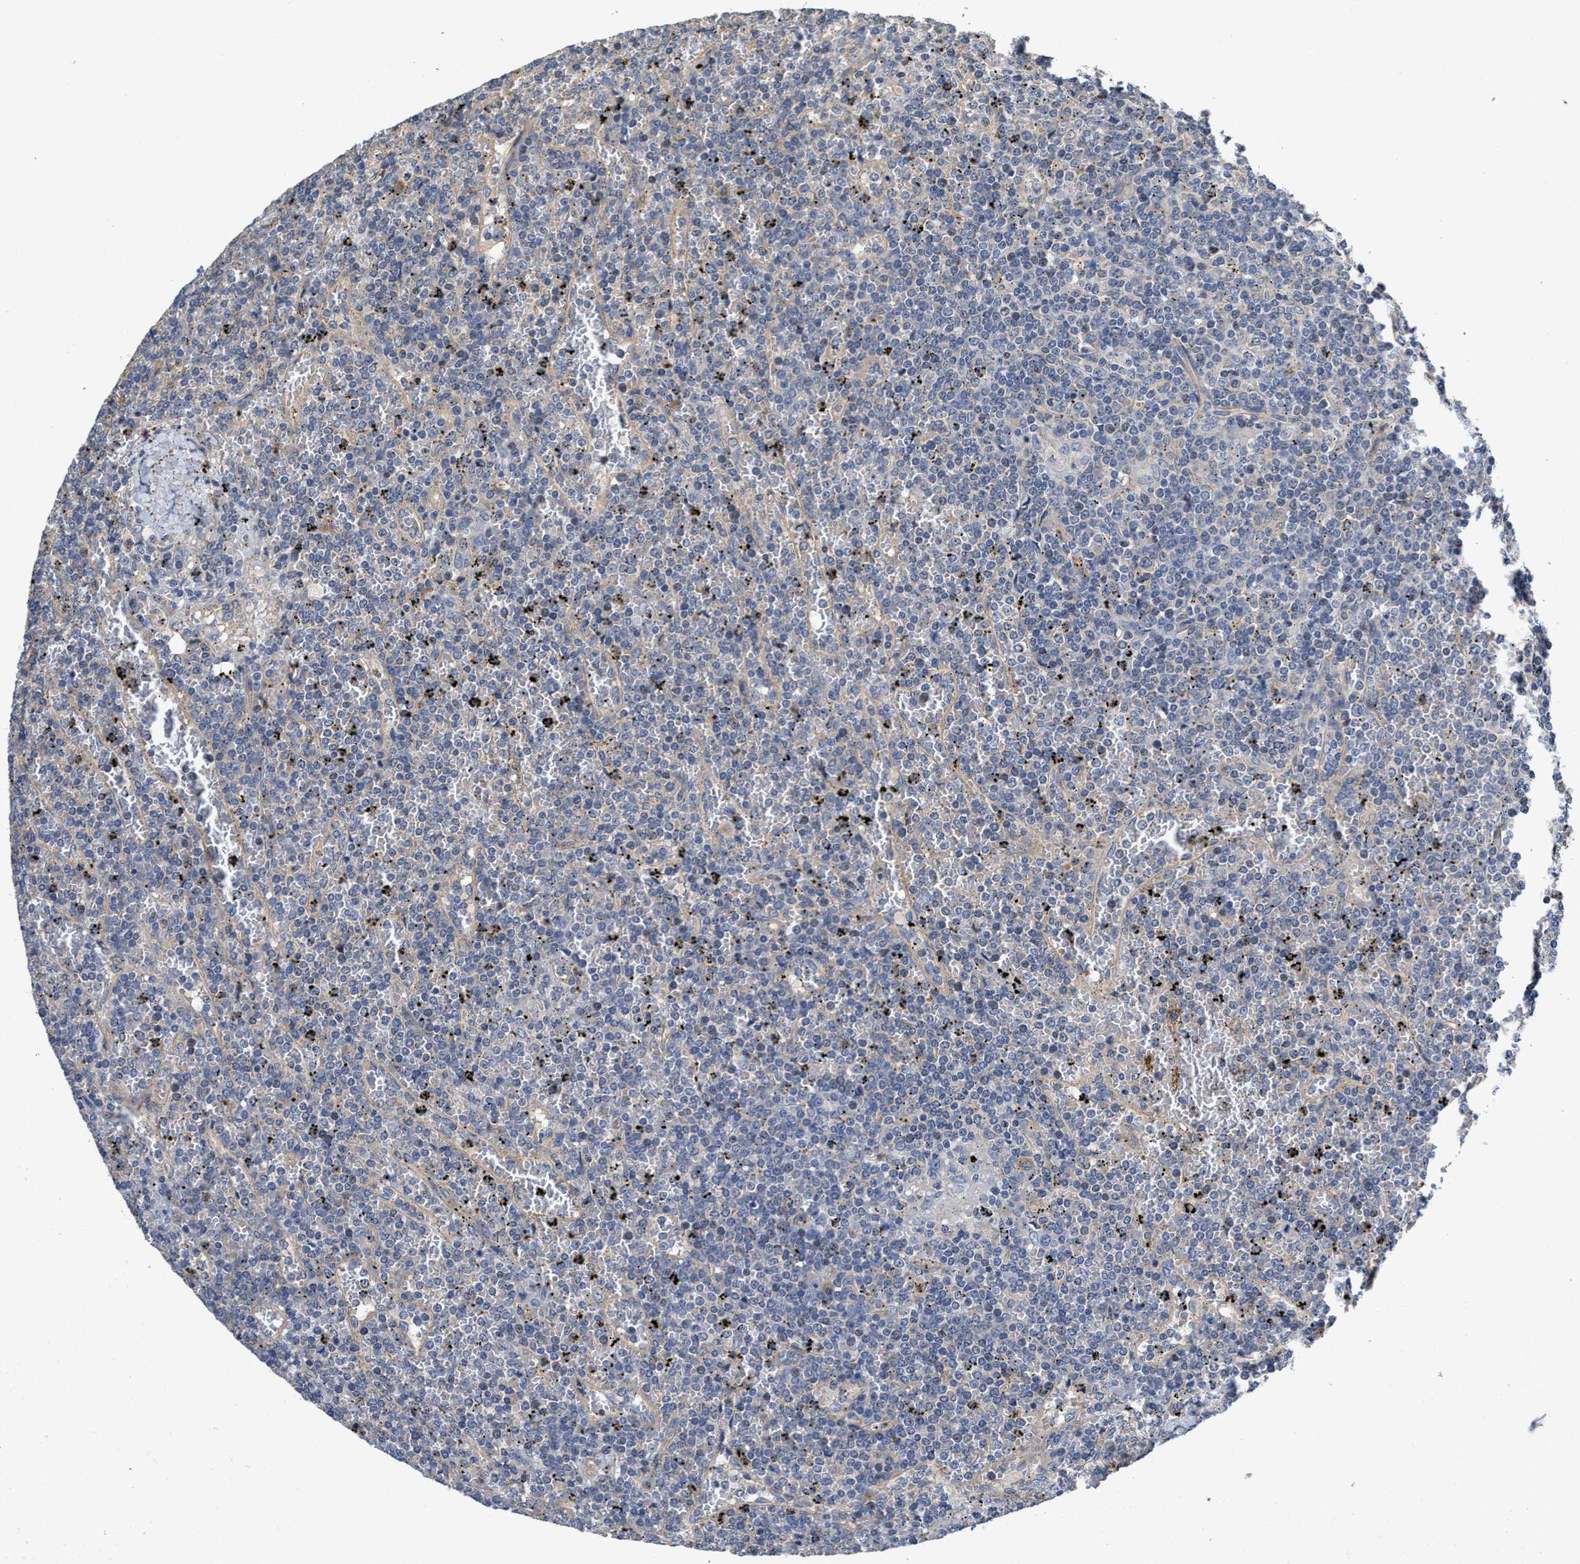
{"staining": {"intensity": "negative", "quantity": "none", "location": "none"}, "tissue": "lymphoma", "cell_type": "Tumor cells", "image_type": "cancer", "snomed": [{"axis": "morphology", "description": "Malignant lymphoma, non-Hodgkin's type, Low grade"}, {"axis": "topography", "description": "Spleen"}], "caption": "The histopathology image displays no significant expression in tumor cells of lymphoma.", "gene": "TRAF6", "patient": {"sex": "female", "age": 19}}